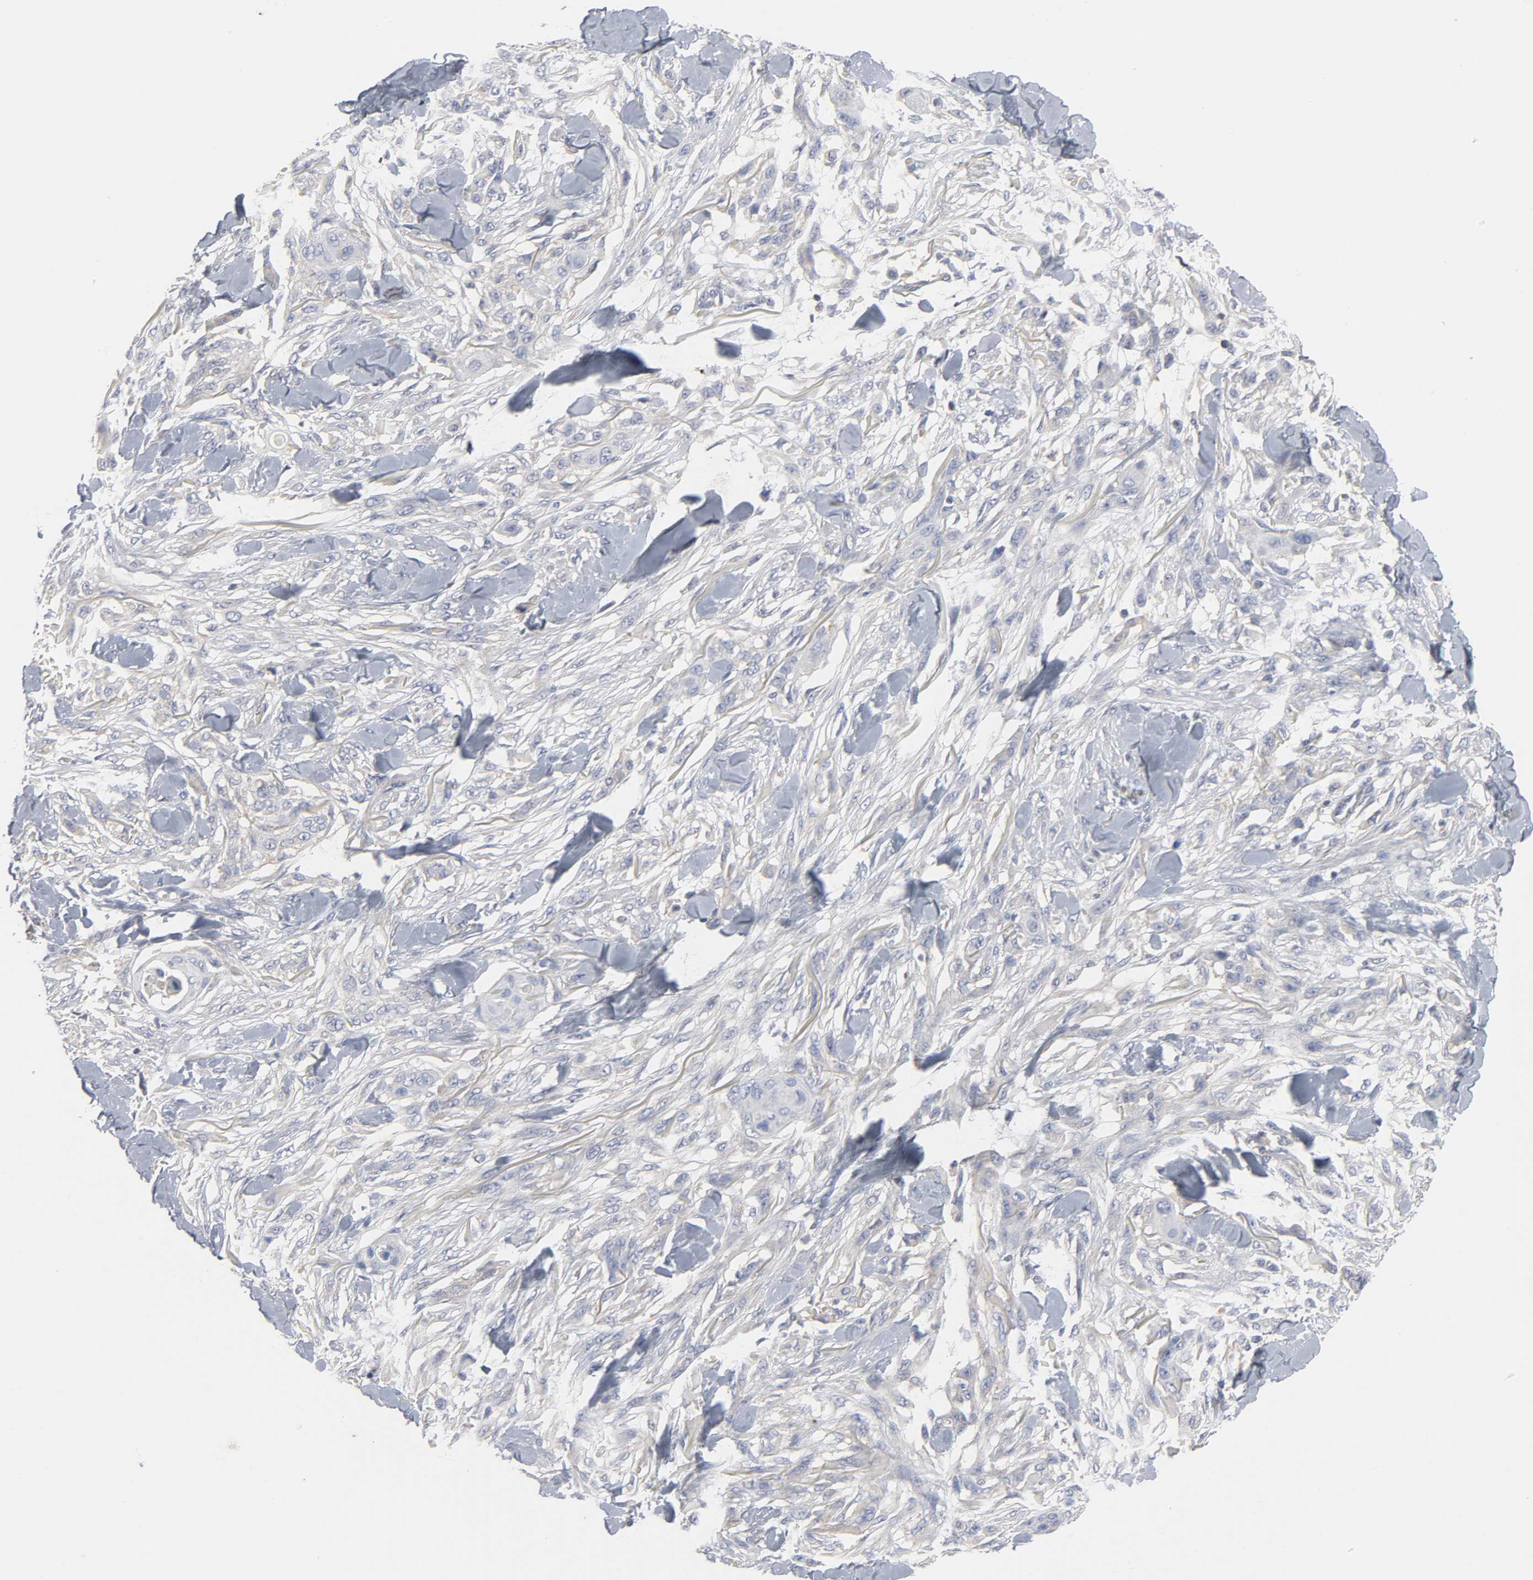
{"staining": {"intensity": "negative", "quantity": "none", "location": "none"}, "tissue": "skin cancer", "cell_type": "Tumor cells", "image_type": "cancer", "snomed": [{"axis": "morphology", "description": "Normal tissue, NOS"}, {"axis": "morphology", "description": "Squamous cell carcinoma, NOS"}, {"axis": "topography", "description": "Skin"}], "caption": "The immunohistochemistry histopathology image has no significant expression in tumor cells of skin cancer tissue.", "gene": "ROCK1", "patient": {"sex": "female", "age": 59}}